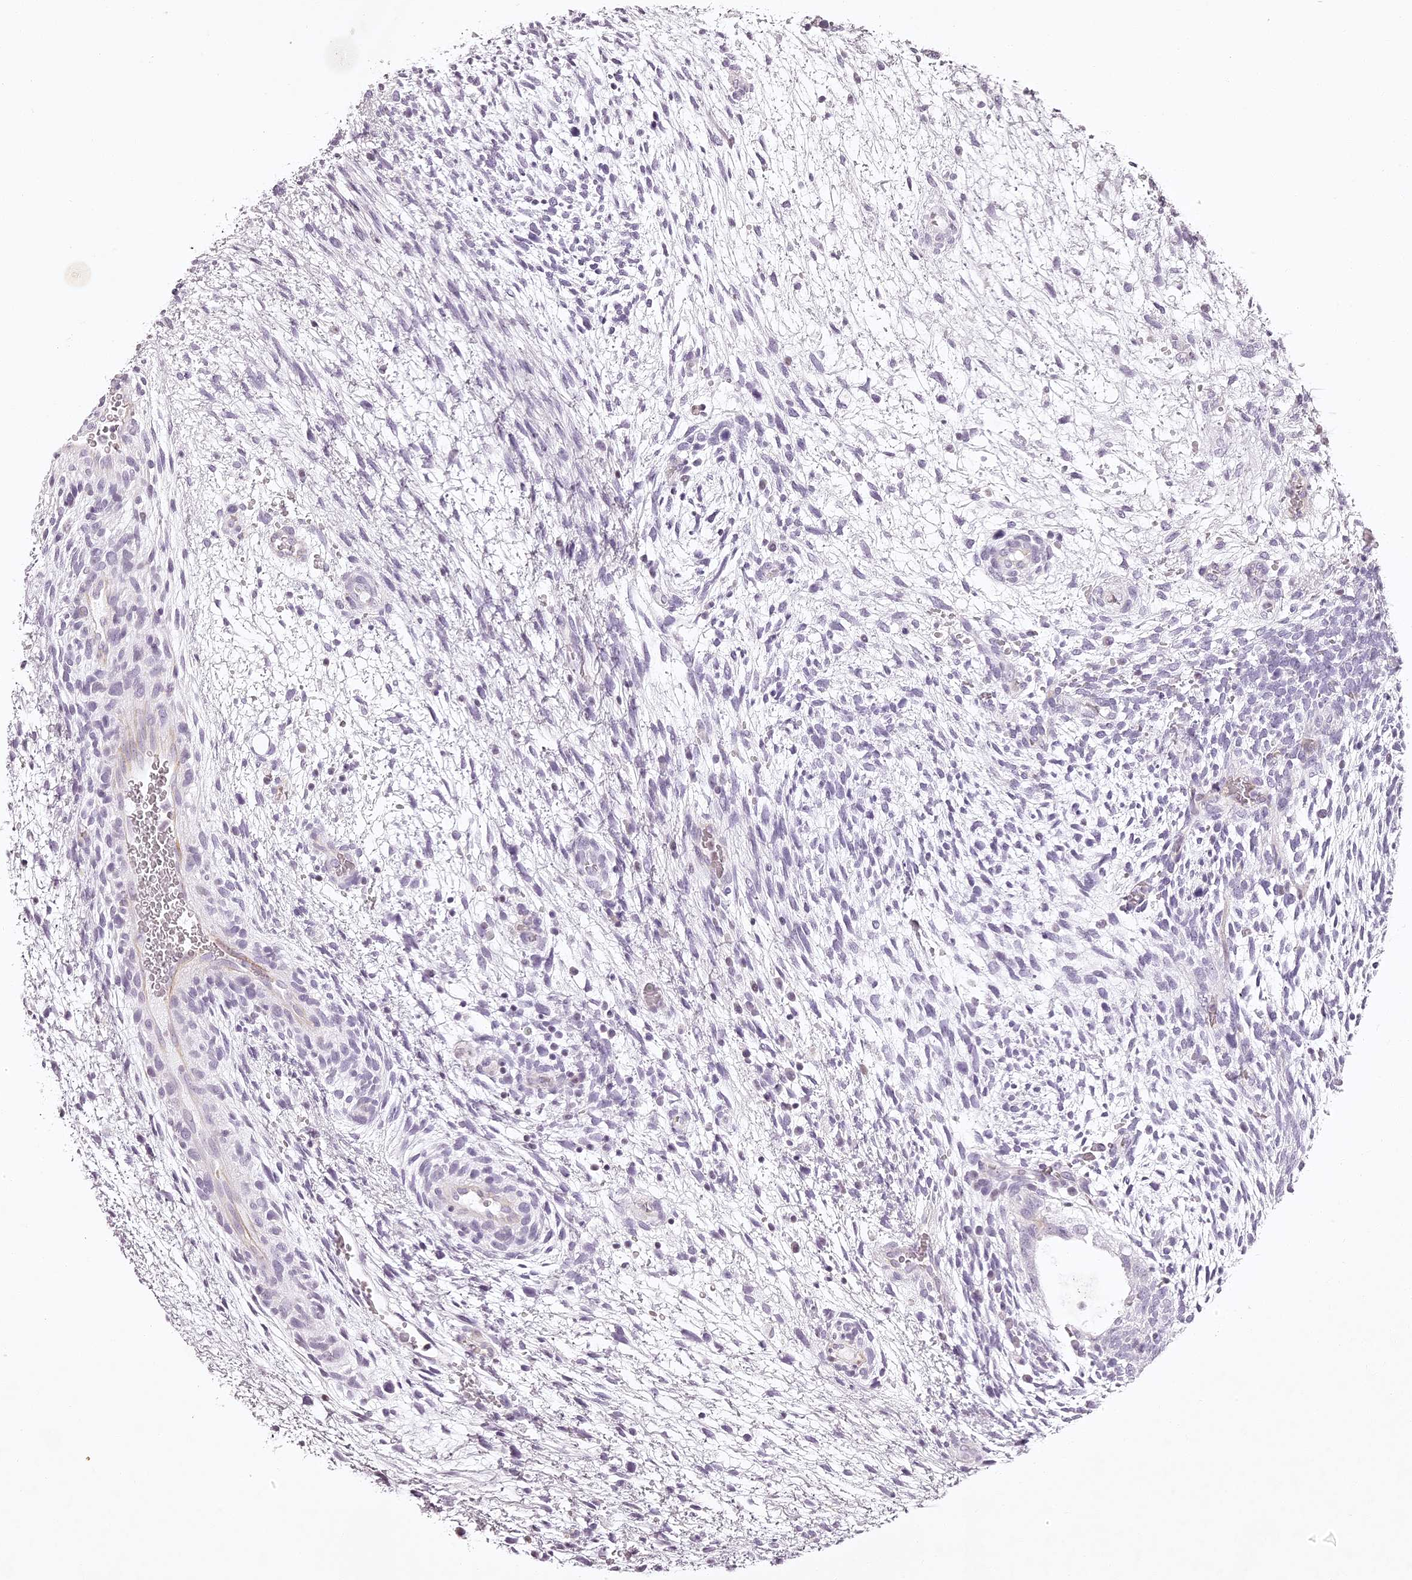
{"staining": {"intensity": "negative", "quantity": "none", "location": "none"}, "tissue": "testis cancer", "cell_type": "Tumor cells", "image_type": "cancer", "snomed": [{"axis": "morphology", "description": "Carcinoma, Embryonal, NOS"}, {"axis": "topography", "description": "Testis"}], "caption": "IHC micrograph of human embryonal carcinoma (testis) stained for a protein (brown), which displays no expression in tumor cells.", "gene": "ELAPOR1", "patient": {"sex": "male", "age": 37}}